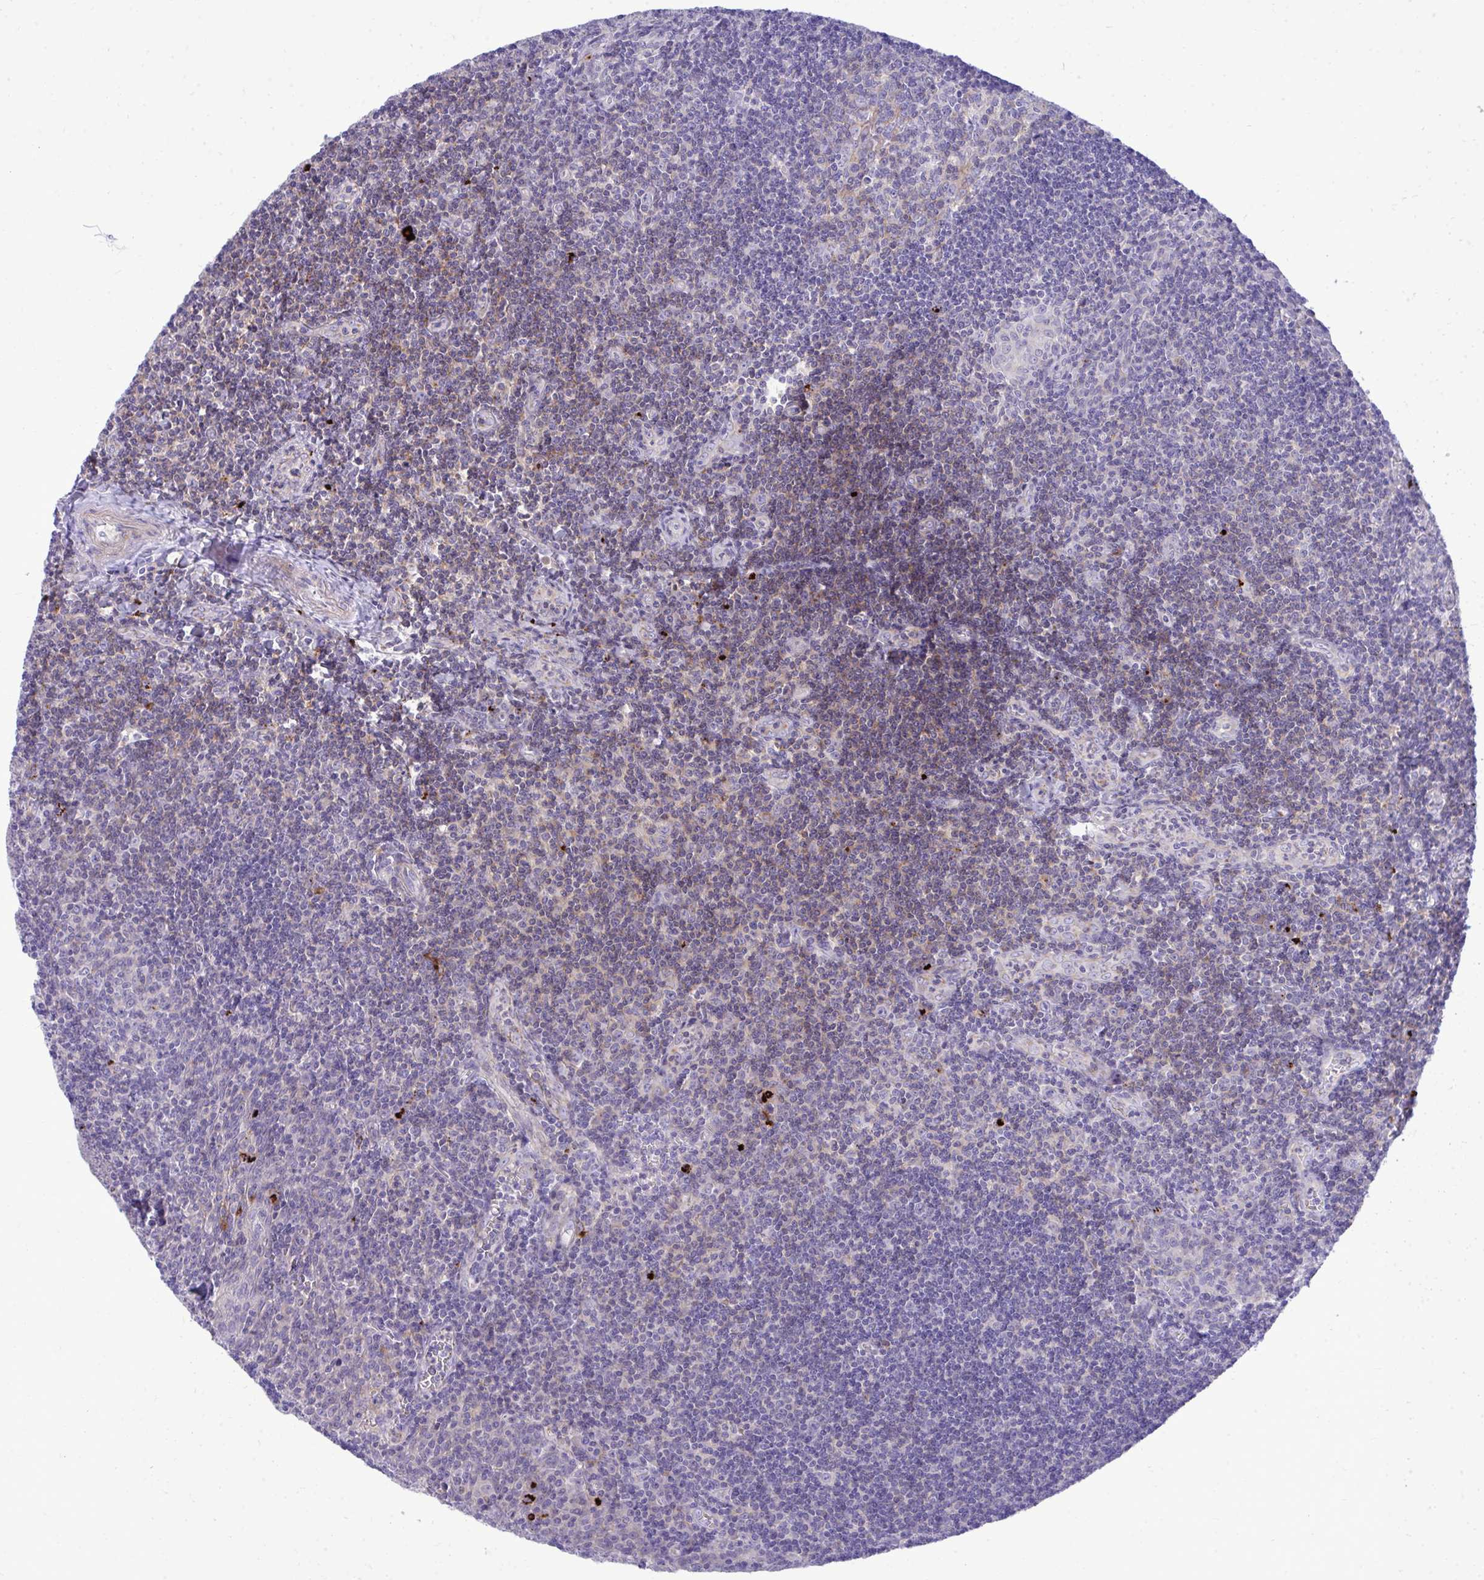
{"staining": {"intensity": "negative", "quantity": "none", "location": "none"}, "tissue": "tonsil", "cell_type": "Germinal center cells", "image_type": "normal", "snomed": [{"axis": "morphology", "description": "Normal tissue, NOS"}, {"axis": "morphology", "description": "Inflammation, NOS"}, {"axis": "topography", "description": "Tonsil"}], "caption": "An IHC histopathology image of unremarkable tonsil is shown. There is no staining in germinal center cells of tonsil. The staining was performed using DAB (3,3'-diaminobenzidine) to visualize the protein expression in brown, while the nuclei were stained in blue with hematoxylin (Magnification: 20x).", "gene": "TP53I11", "patient": {"sex": "female", "age": 31}}